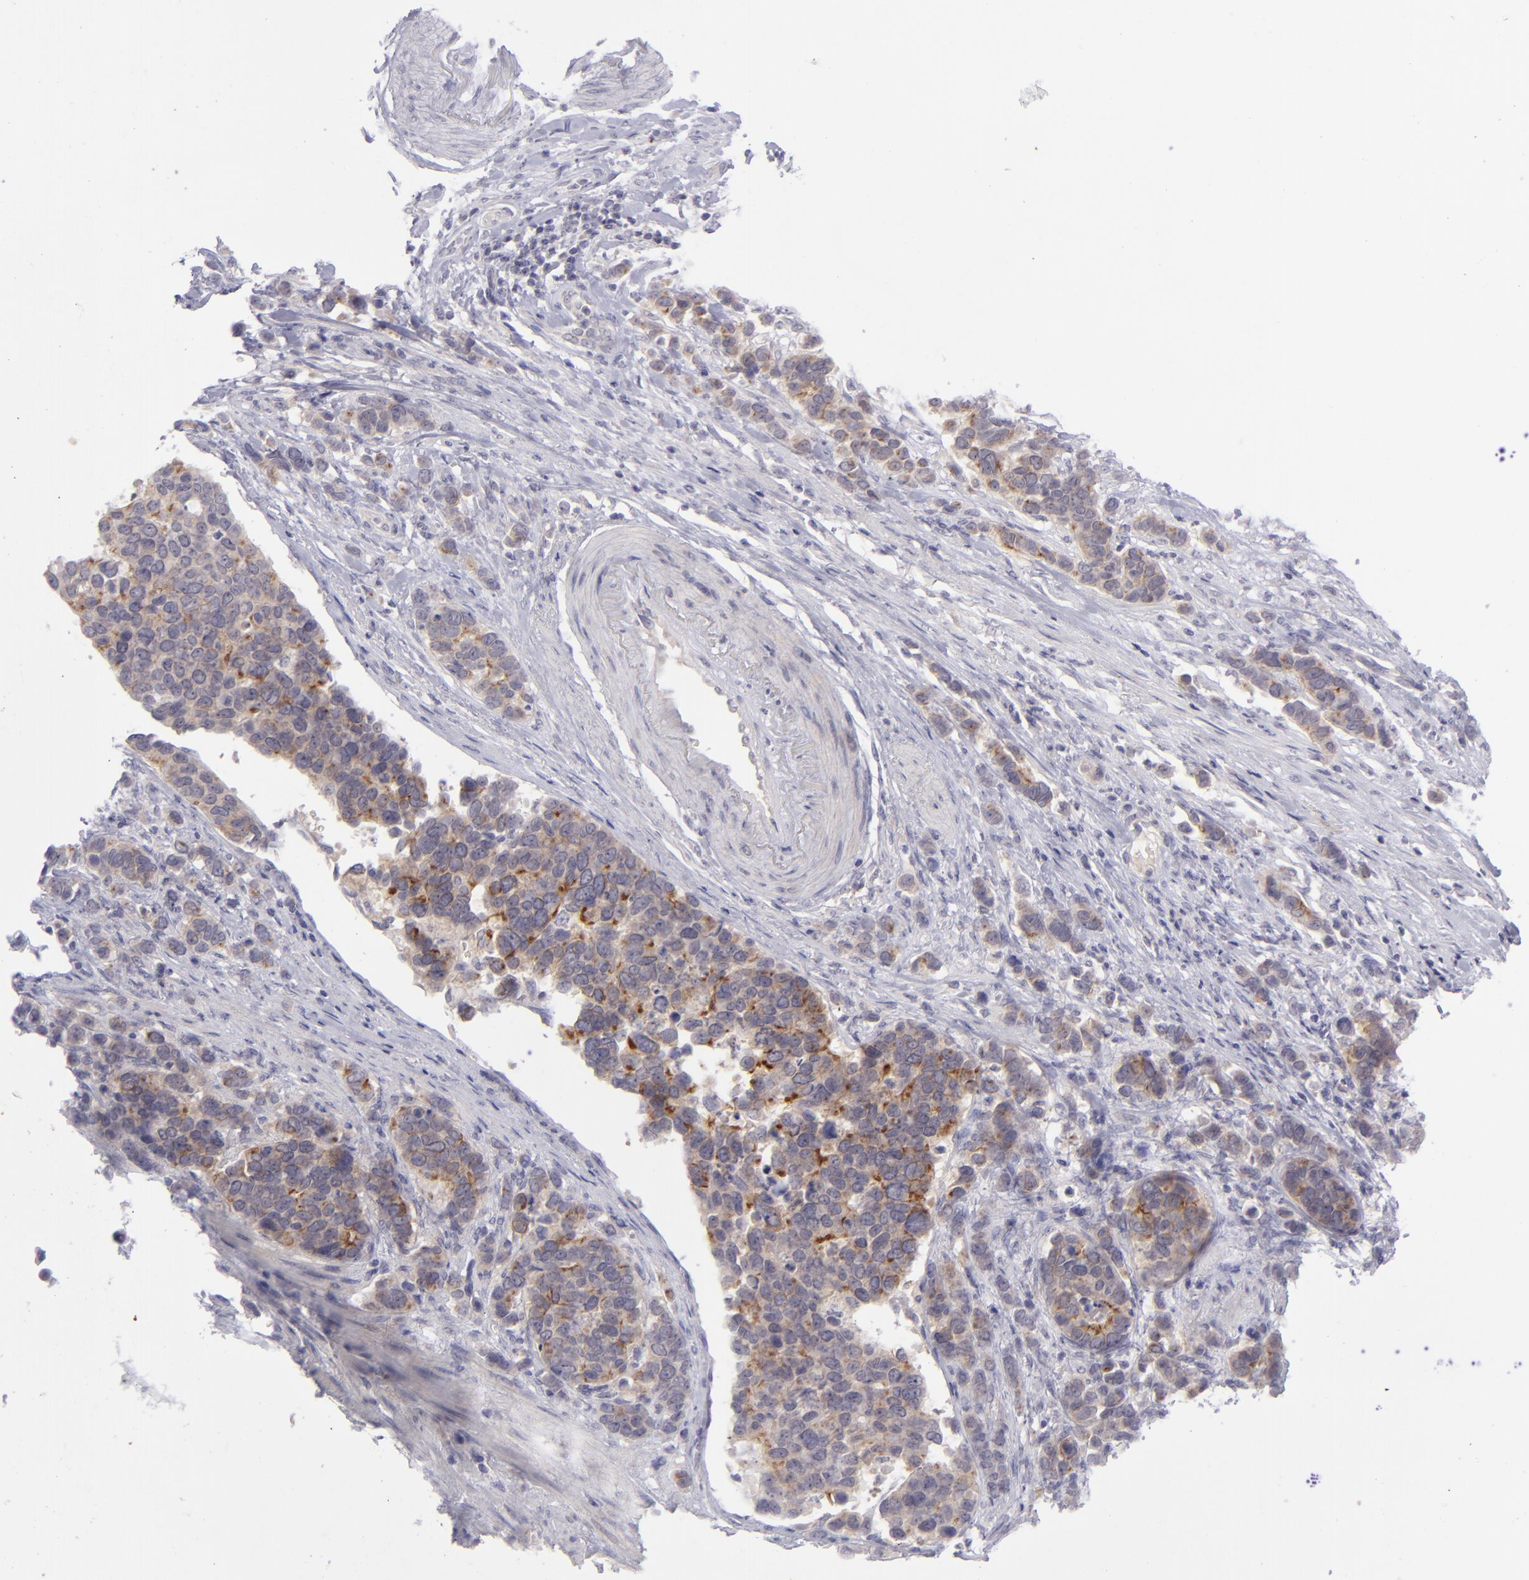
{"staining": {"intensity": "moderate", "quantity": "25%-75%", "location": "cytoplasmic/membranous"}, "tissue": "stomach cancer", "cell_type": "Tumor cells", "image_type": "cancer", "snomed": [{"axis": "morphology", "description": "Adenocarcinoma, NOS"}, {"axis": "topography", "description": "Stomach, upper"}], "caption": "Immunohistochemical staining of human stomach cancer (adenocarcinoma) reveals medium levels of moderate cytoplasmic/membranous protein staining in approximately 25%-75% of tumor cells.", "gene": "EVPL", "patient": {"sex": "male", "age": 71}}